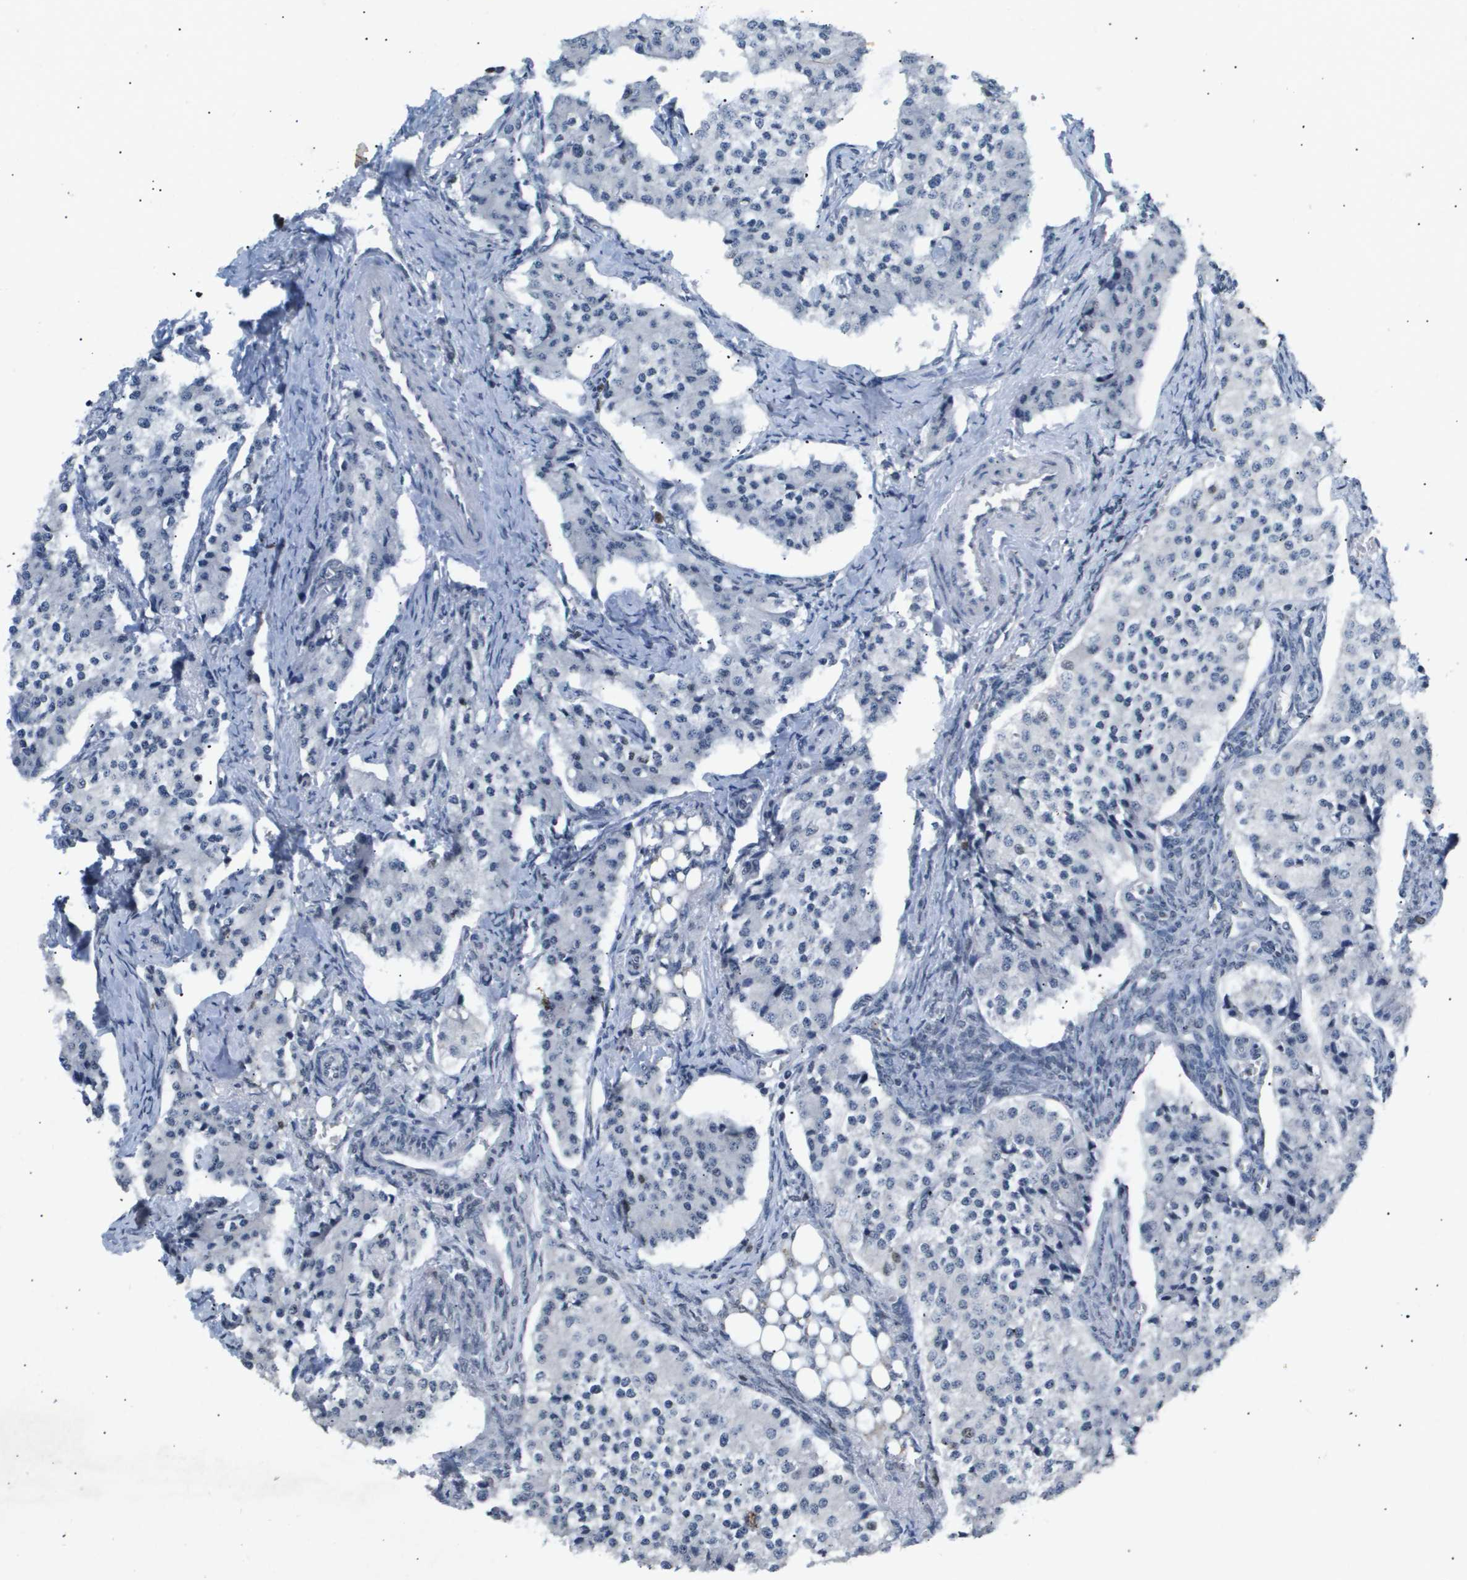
{"staining": {"intensity": "negative", "quantity": "none", "location": "none"}, "tissue": "carcinoid", "cell_type": "Tumor cells", "image_type": "cancer", "snomed": [{"axis": "morphology", "description": "Carcinoid, malignant, NOS"}, {"axis": "topography", "description": "Colon"}], "caption": "There is no significant positivity in tumor cells of malignant carcinoid.", "gene": "ANAPC2", "patient": {"sex": "female", "age": 52}}